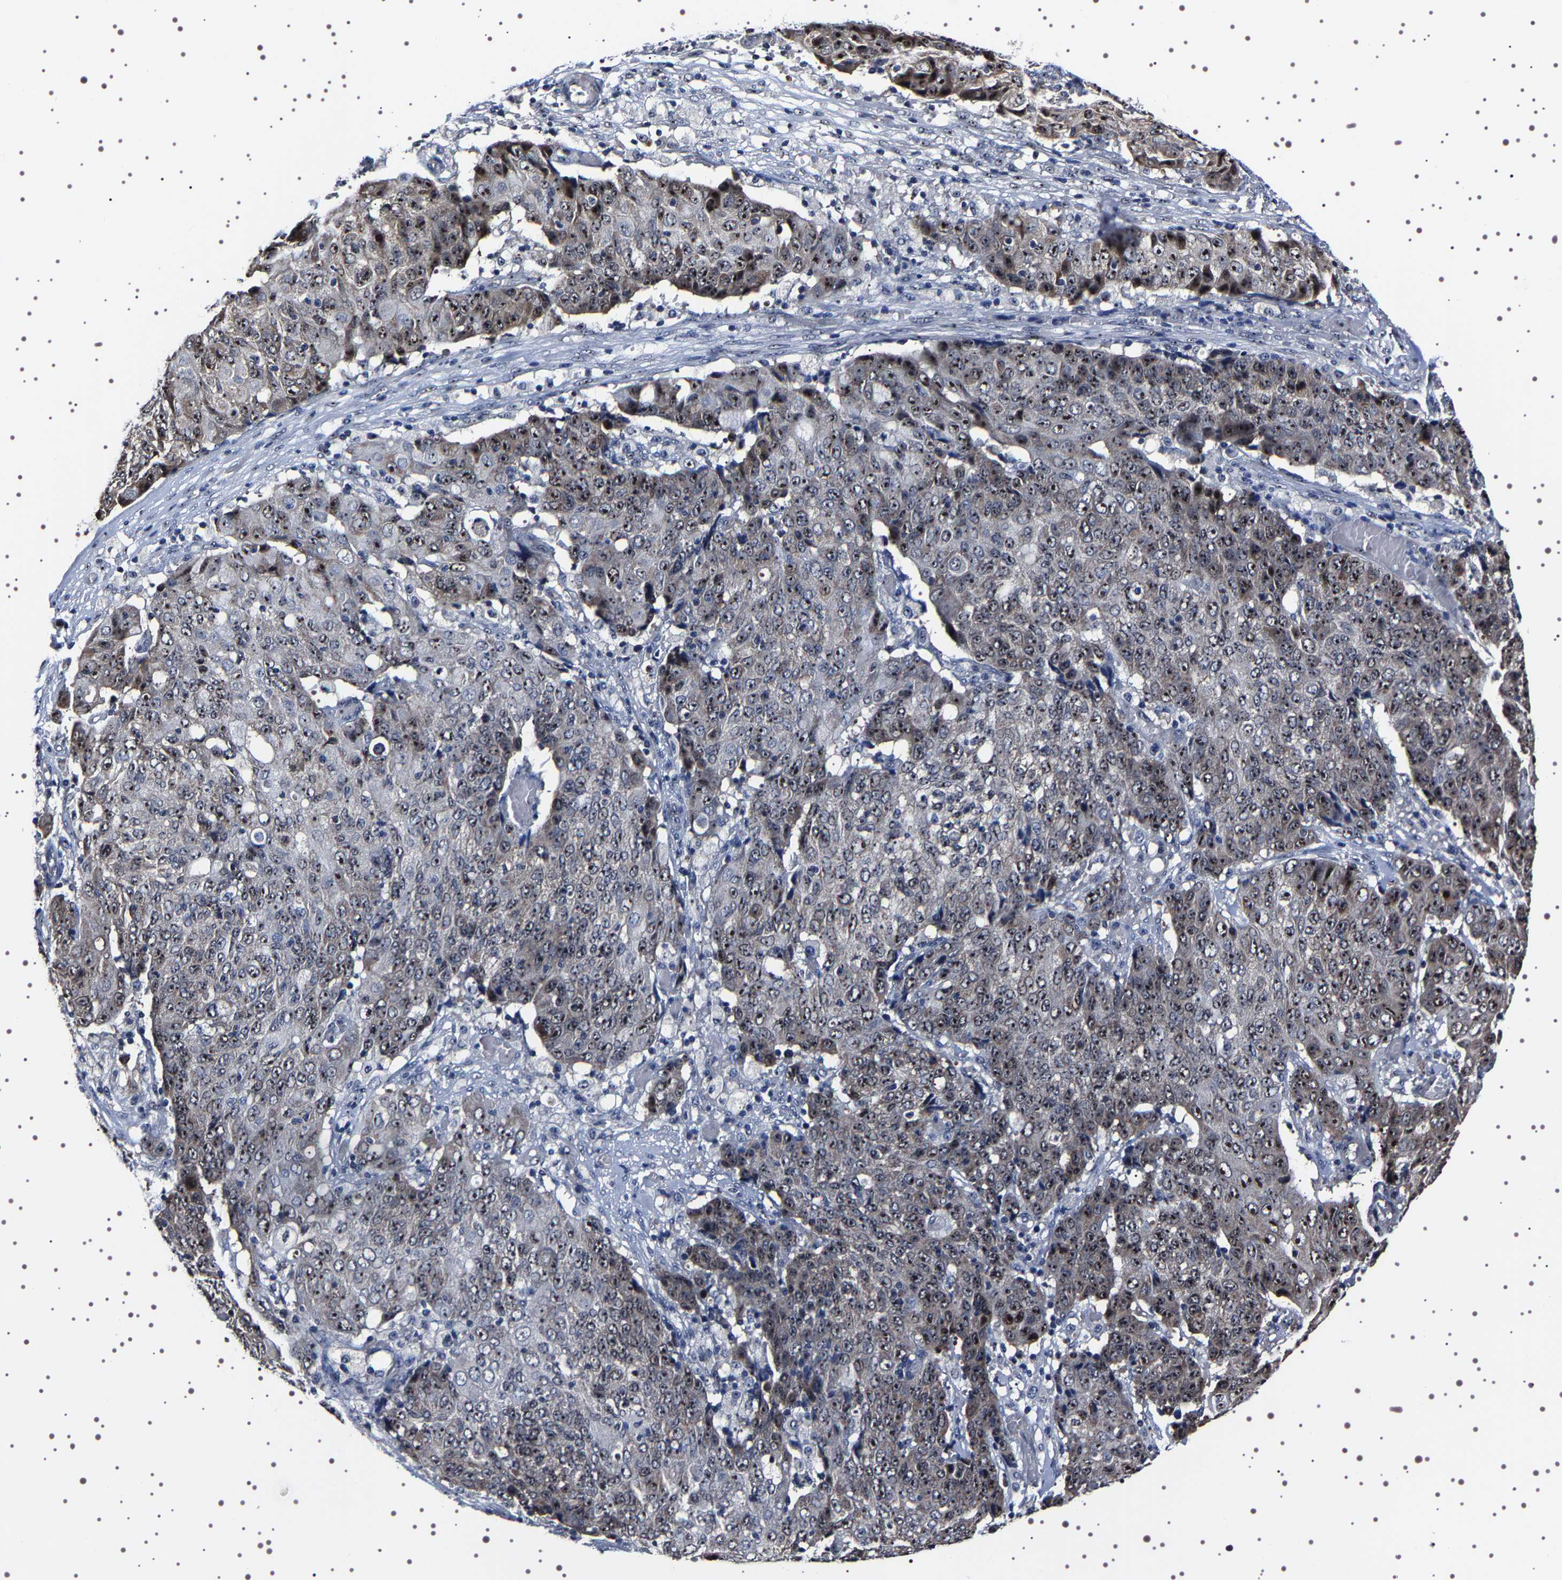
{"staining": {"intensity": "moderate", "quantity": ">75%", "location": "nuclear"}, "tissue": "ovarian cancer", "cell_type": "Tumor cells", "image_type": "cancer", "snomed": [{"axis": "morphology", "description": "Carcinoma, endometroid"}, {"axis": "topography", "description": "Ovary"}], "caption": "IHC (DAB) staining of ovarian cancer (endometroid carcinoma) exhibits moderate nuclear protein staining in approximately >75% of tumor cells. (IHC, brightfield microscopy, high magnification).", "gene": "GNL3", "patient": {"sex": "female", "age": 42}}